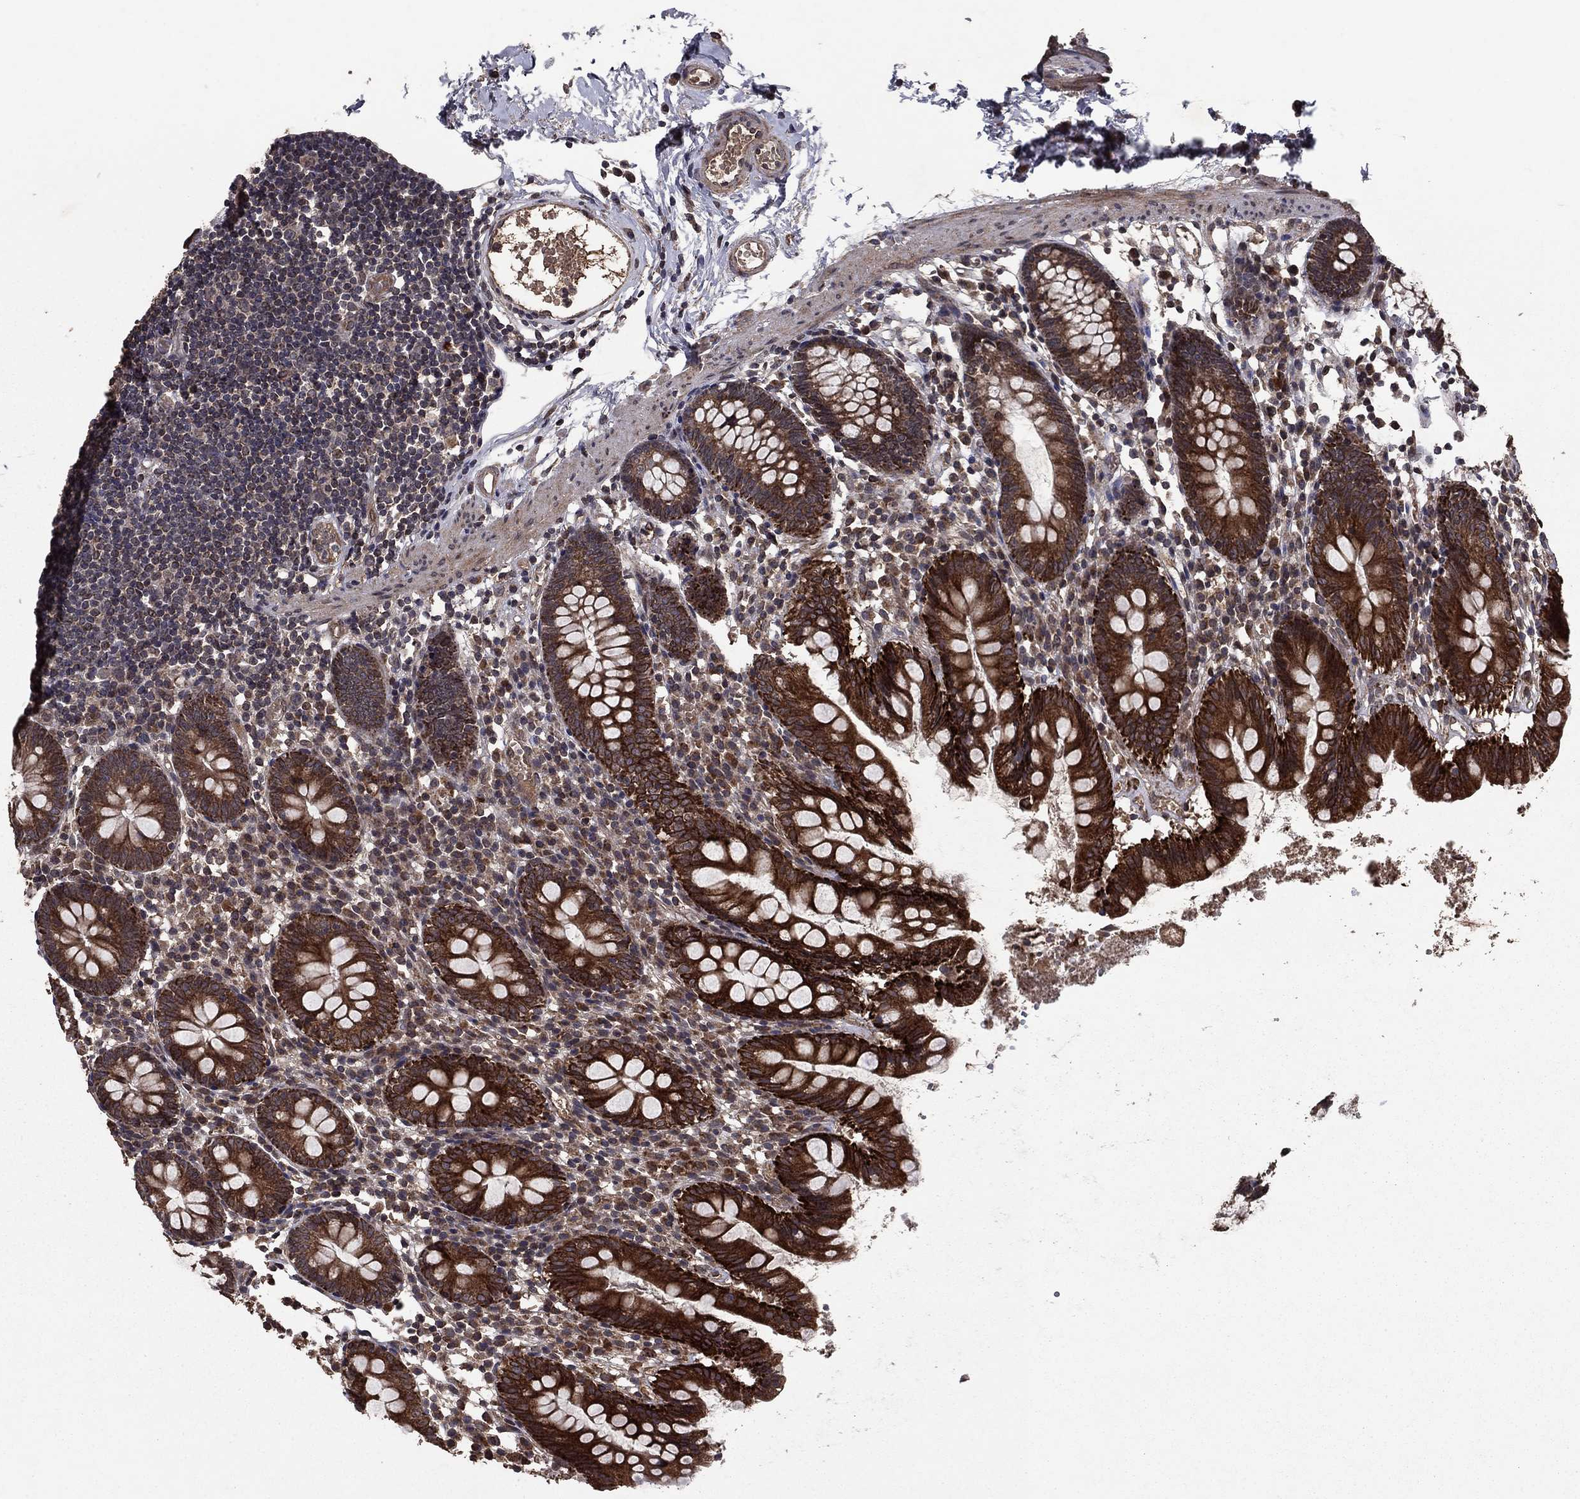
{"staining": {"intensity": "strong", "quantity": ">75%", "location": "cytoplasmic/membranous"}, "tissue": "small intestine", "cell_type": "Glandular cells", "image_type": "normal", "snomed": [{"axis": "morphology", "description": "Normal tissue, NOS"}, {"axis": "topography", "description": "Small intestine"}], "caption": "IHC histopathology image of normal small intestine: small intestine stained using immunohistochemistry reveals high levels of strong protein expression localized specifically in the cytoplasmic/membranous of glandular cells, appearing as a cytoplasmic/membranous brown color.", "gene": "DHRS1", "patient": {"sex": "female", "age": 90}}